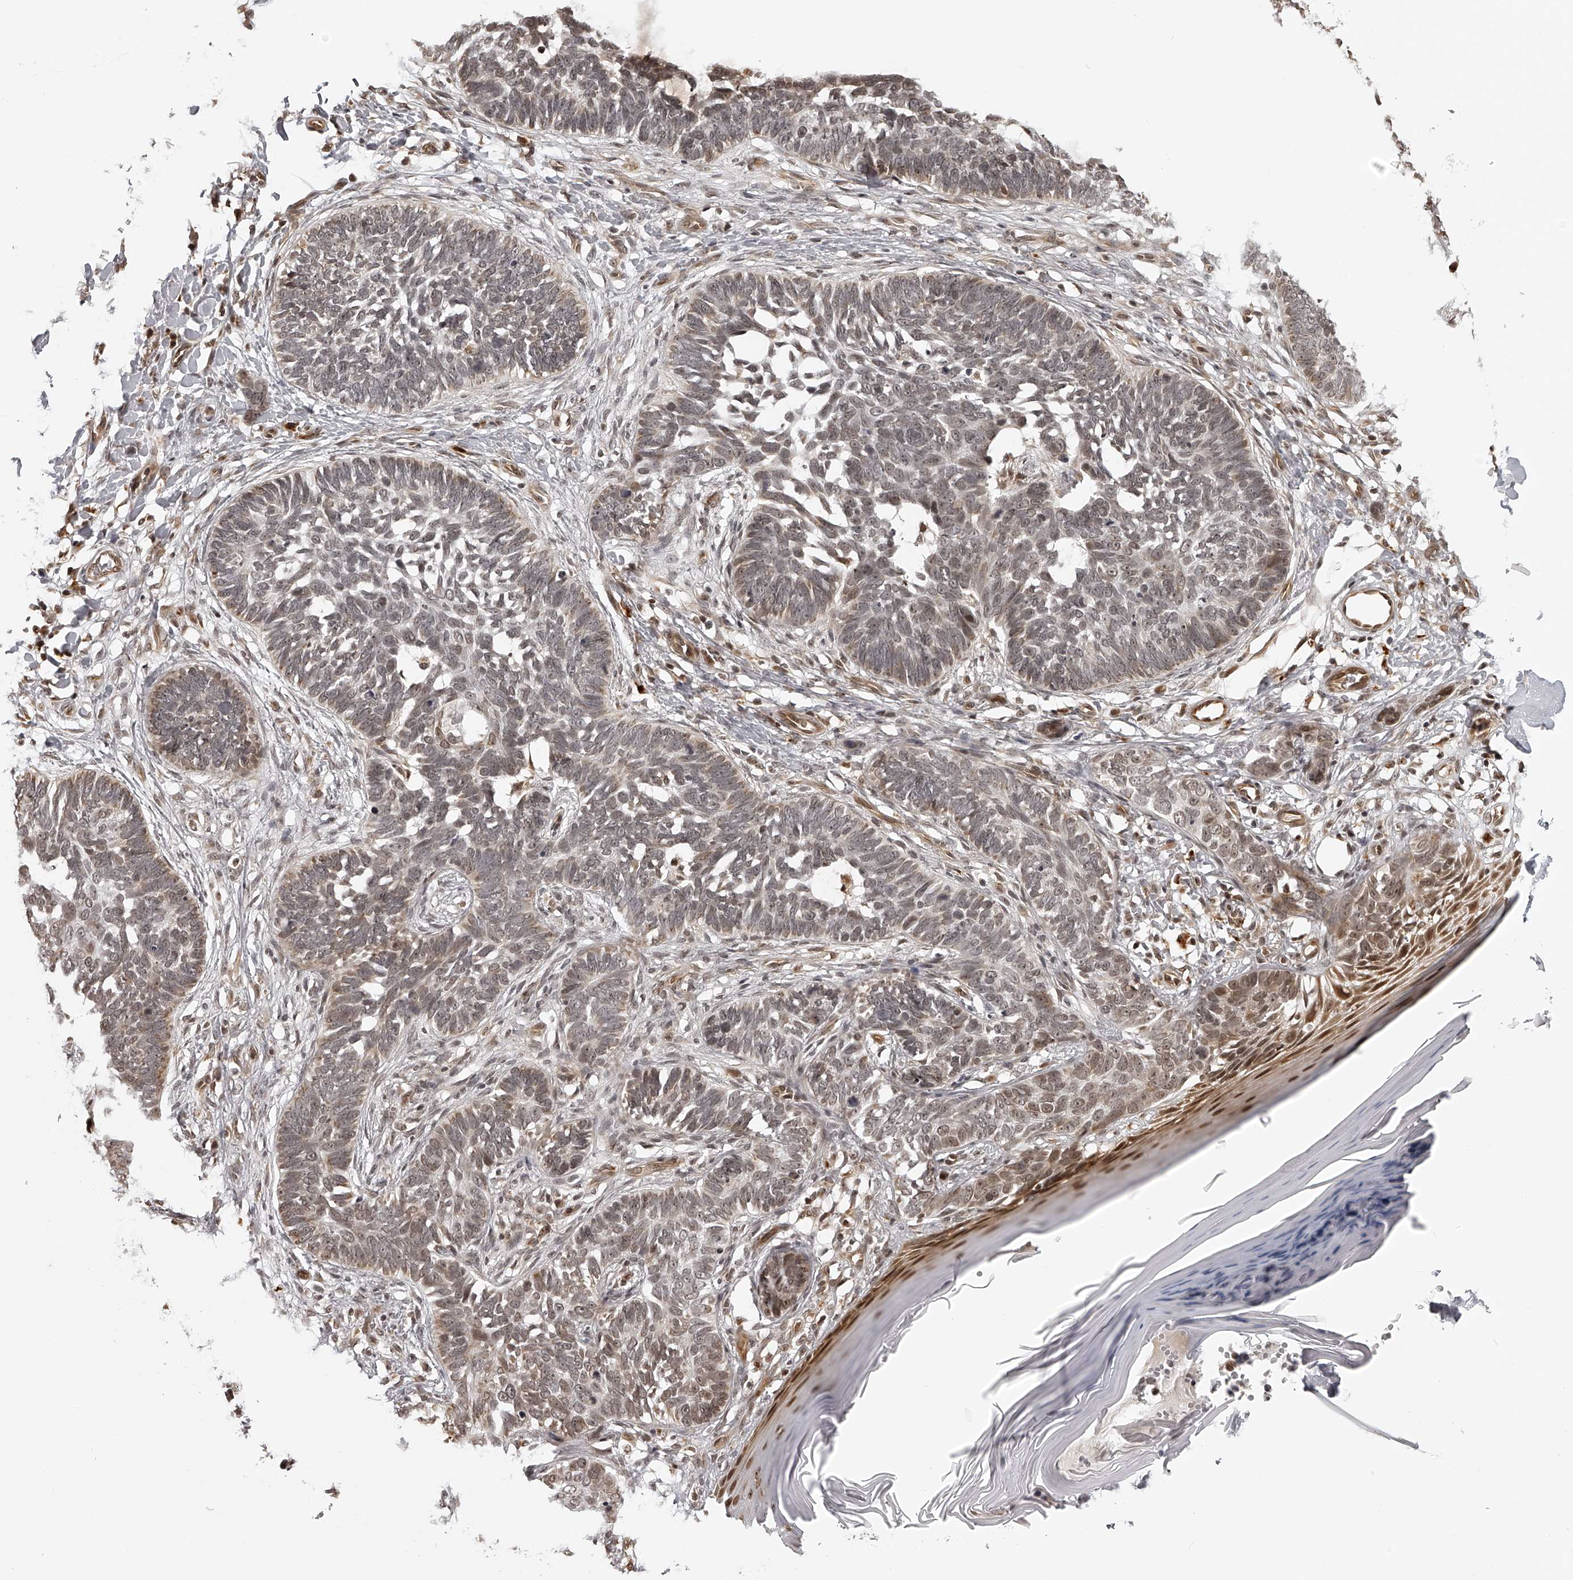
{"staining": {"intensity": "weak", "quantity": "<25%", "location": "cytoplasmic/membranous,nuclear"}, "tissue": "skin cancer", "cell_type": "Tumor cells", "image_type": "cancer", "snomed": [{"axis": "morphology", "description": "Normal tissue, NOS"}, {"axis": "morphology", "description": "Basal cell carcinoma"}, {"axis": "topography", "description": "Skin"}], "caption": "Tumor cells show no significant protein staining in skin basal cell carcinoma.", "gene": "ODF2L", "patient": {"sex": "male", "age": 77}}